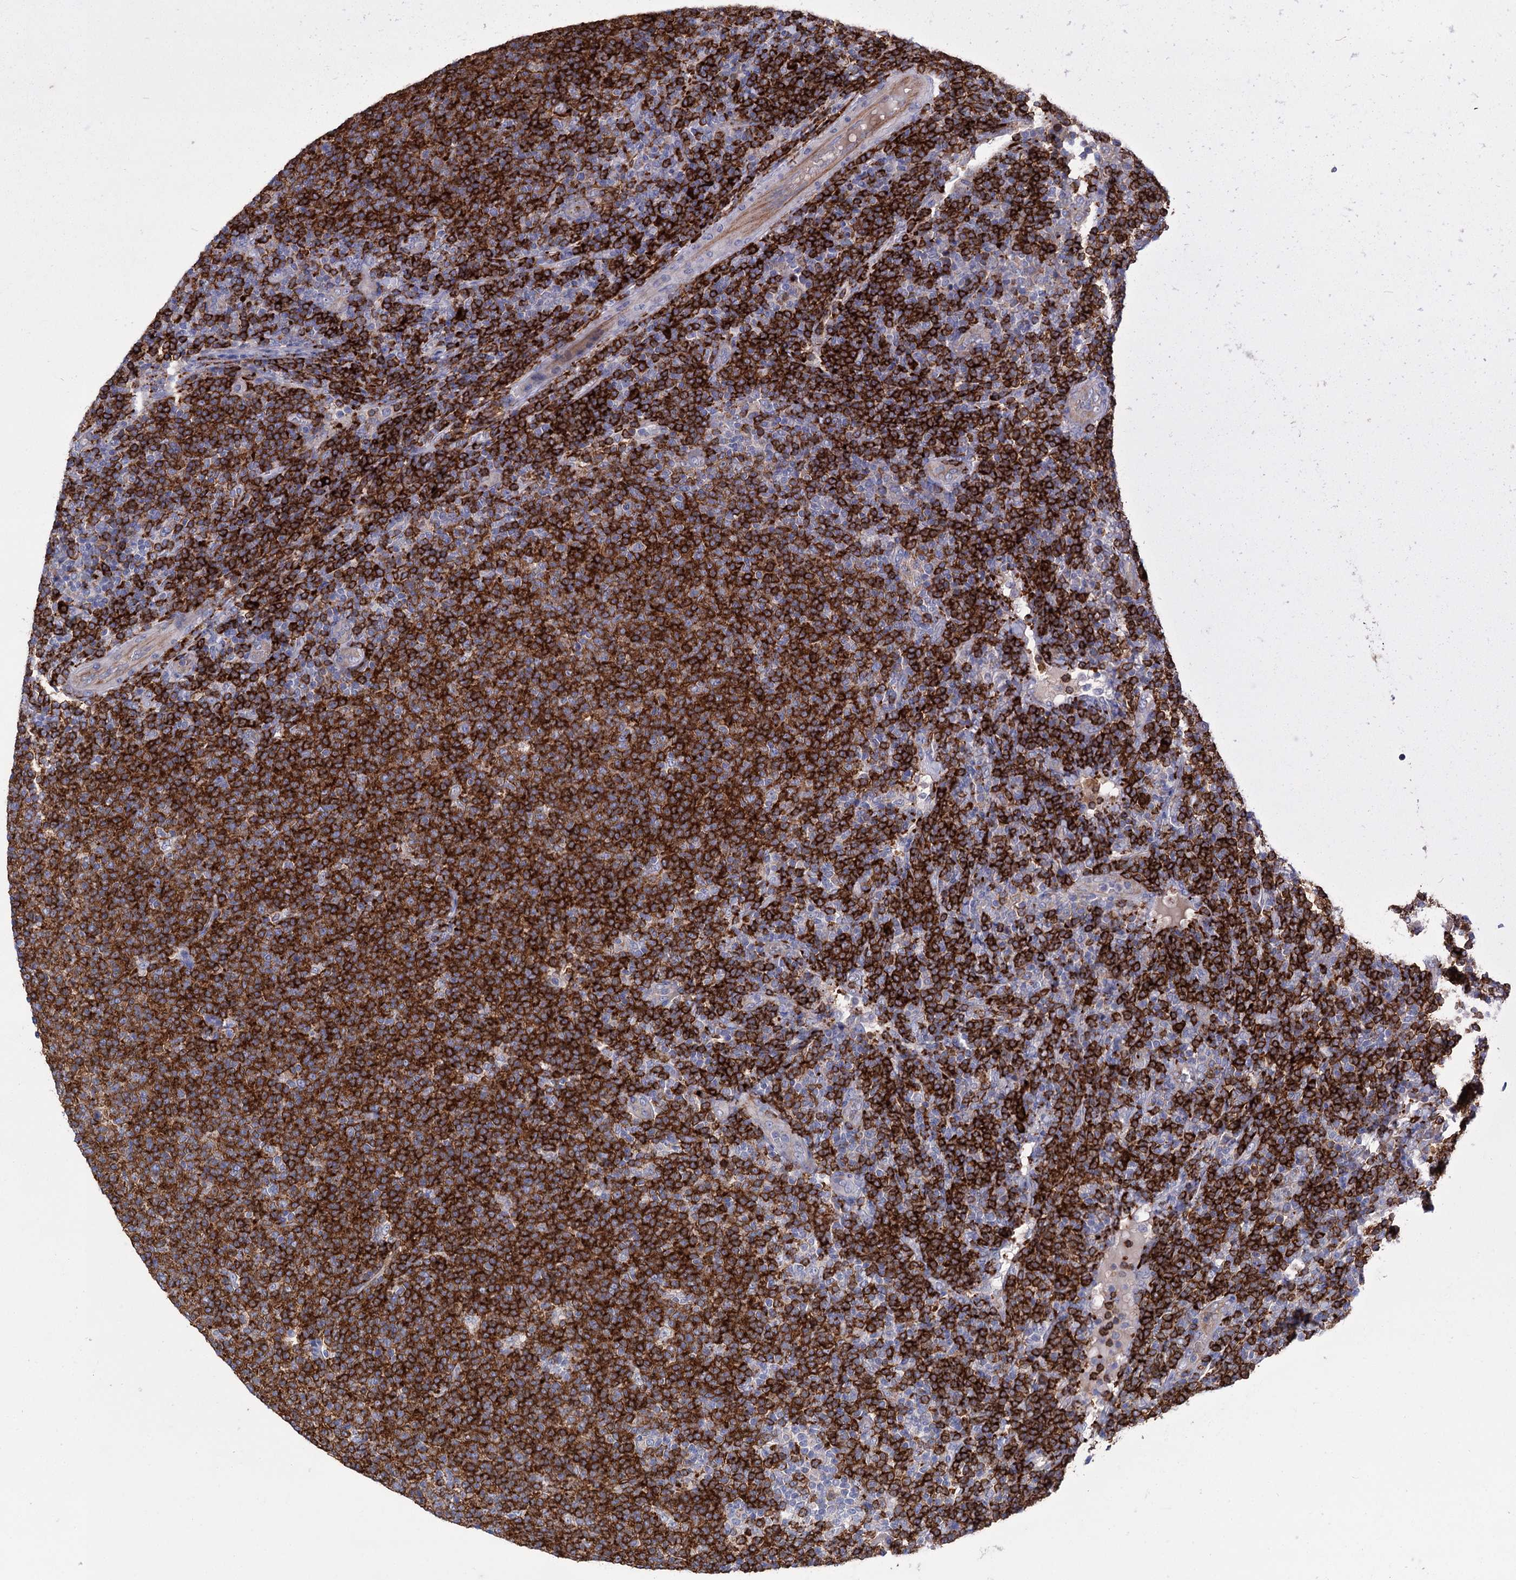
{"staining": {"intensity": "strong", "quantity": ">75%", "location": "cytoplasmic/membranous"}, "tissue": "lymphoma", "cell_type": "Tumor cells", "image_type": "cancer", "snomed": [{"axis": "morphology", "description": "Malignant lymphoma, non-Hodgkin's type, Low grade"}, {"axis": "topography", "description": "Lymph node"}], "caption": "The immunohistochemical stain highlights strong cytoplasmic/membranous expression in tumor cells of low-grade malignant lymphoma, non-Hodgkin's type tissue.", "gene": "BBS4", "patient": {"sex": "male", "age": 66}}